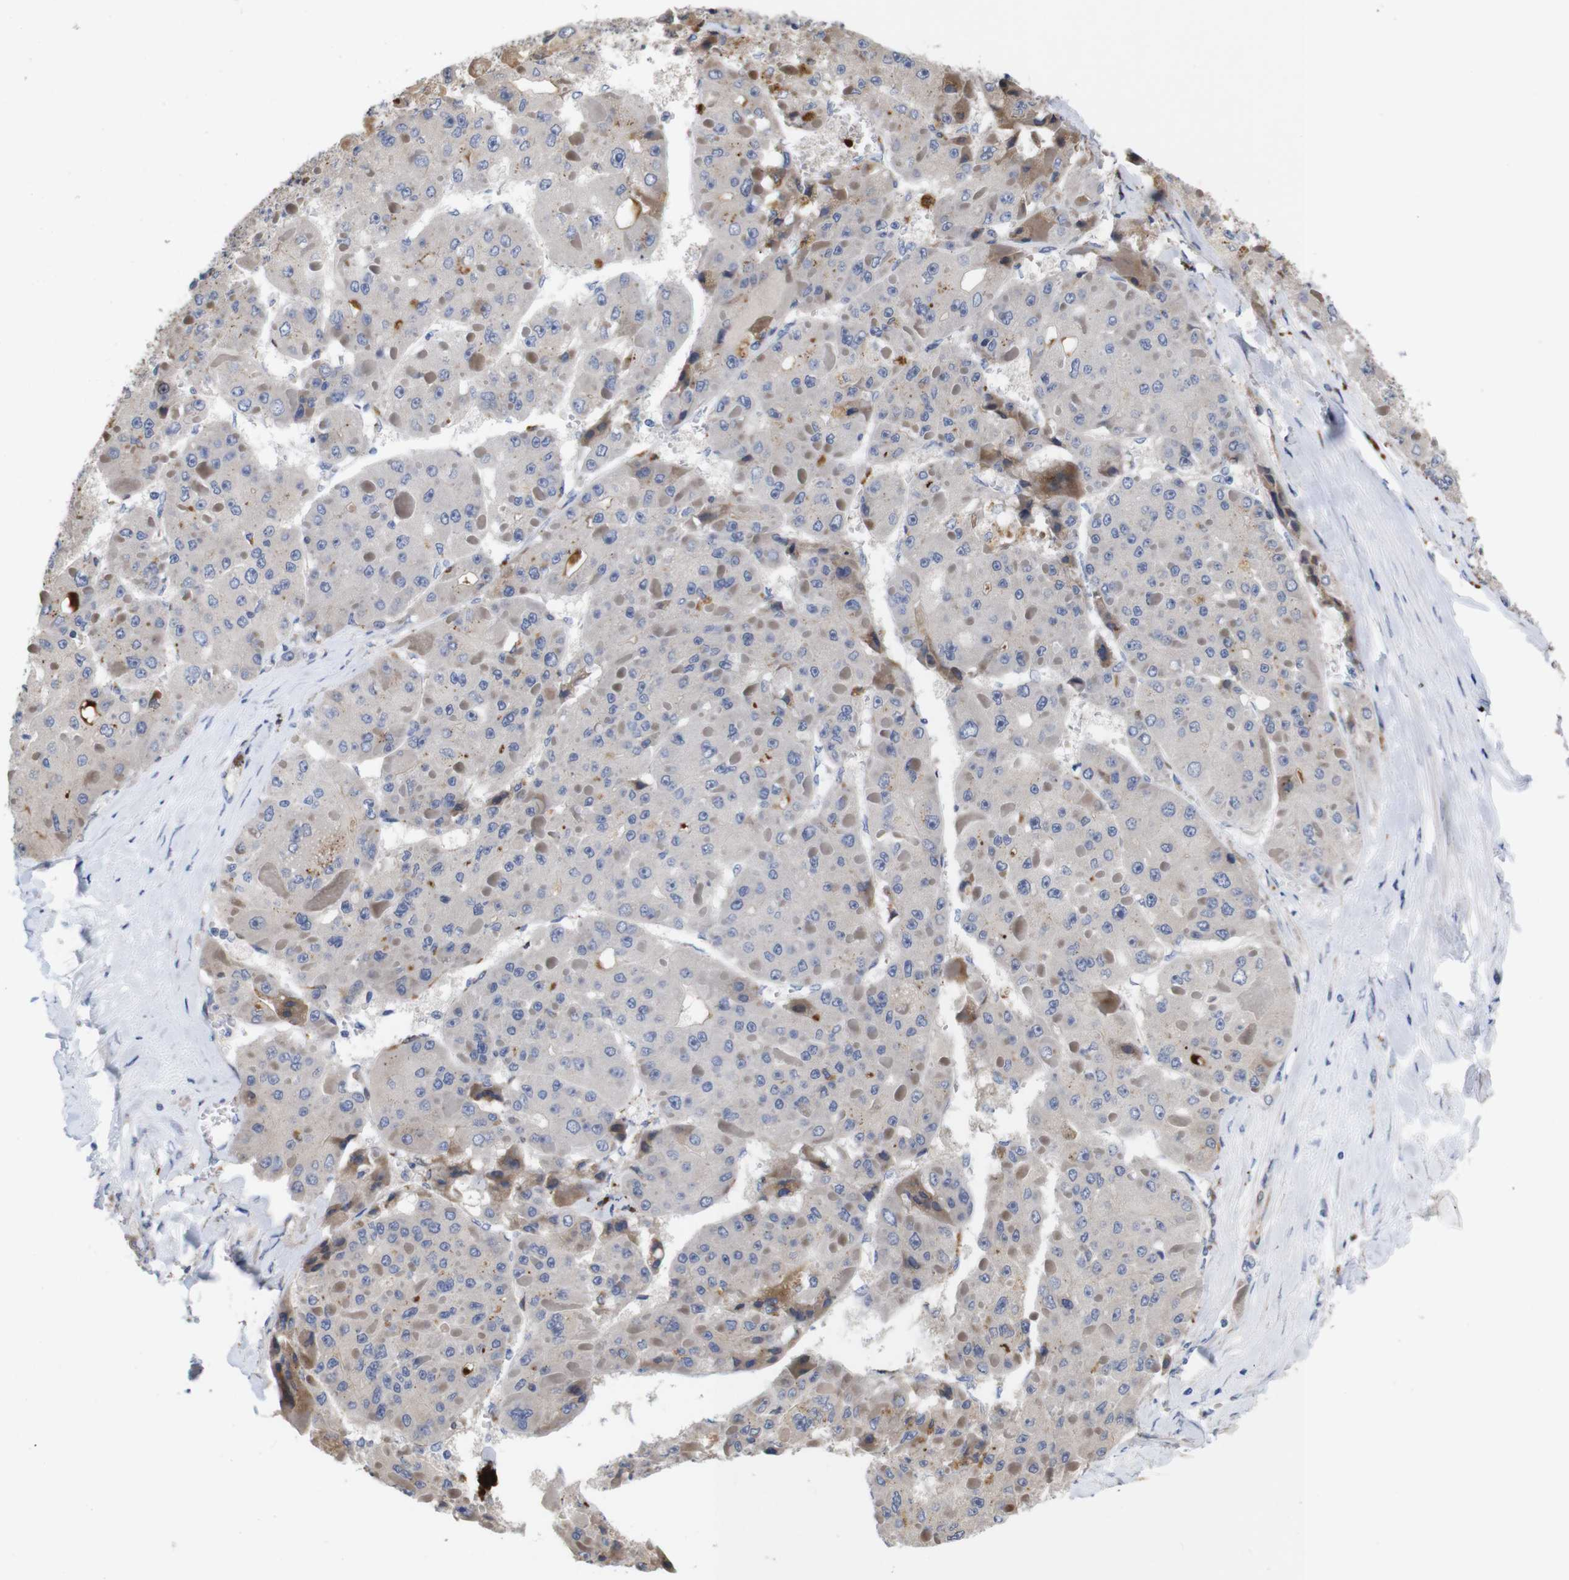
{"staining": {"intensity": "moderate", "quantity": "<25%", "location": "cytoplasmic/membranous"}, "tissue": "liver cancer", "cell_type": "Tumor cells", "image_type": "cancer", "snomed": [{"axis": "morphology", "description": "Carcinoma, Hepatocellular, NOS"}, {"axis": "topography", "description": "Liver"}], "caption": "IHC histopathology image of liver hepatocellular carcinoma stained for a protein (brown), which shows low levels of moderate cytoplasmic/membranous staining in about <25% of tumor cells.", "gene": "SPRY3", "patient": {"sex": "female", "age": 73}}